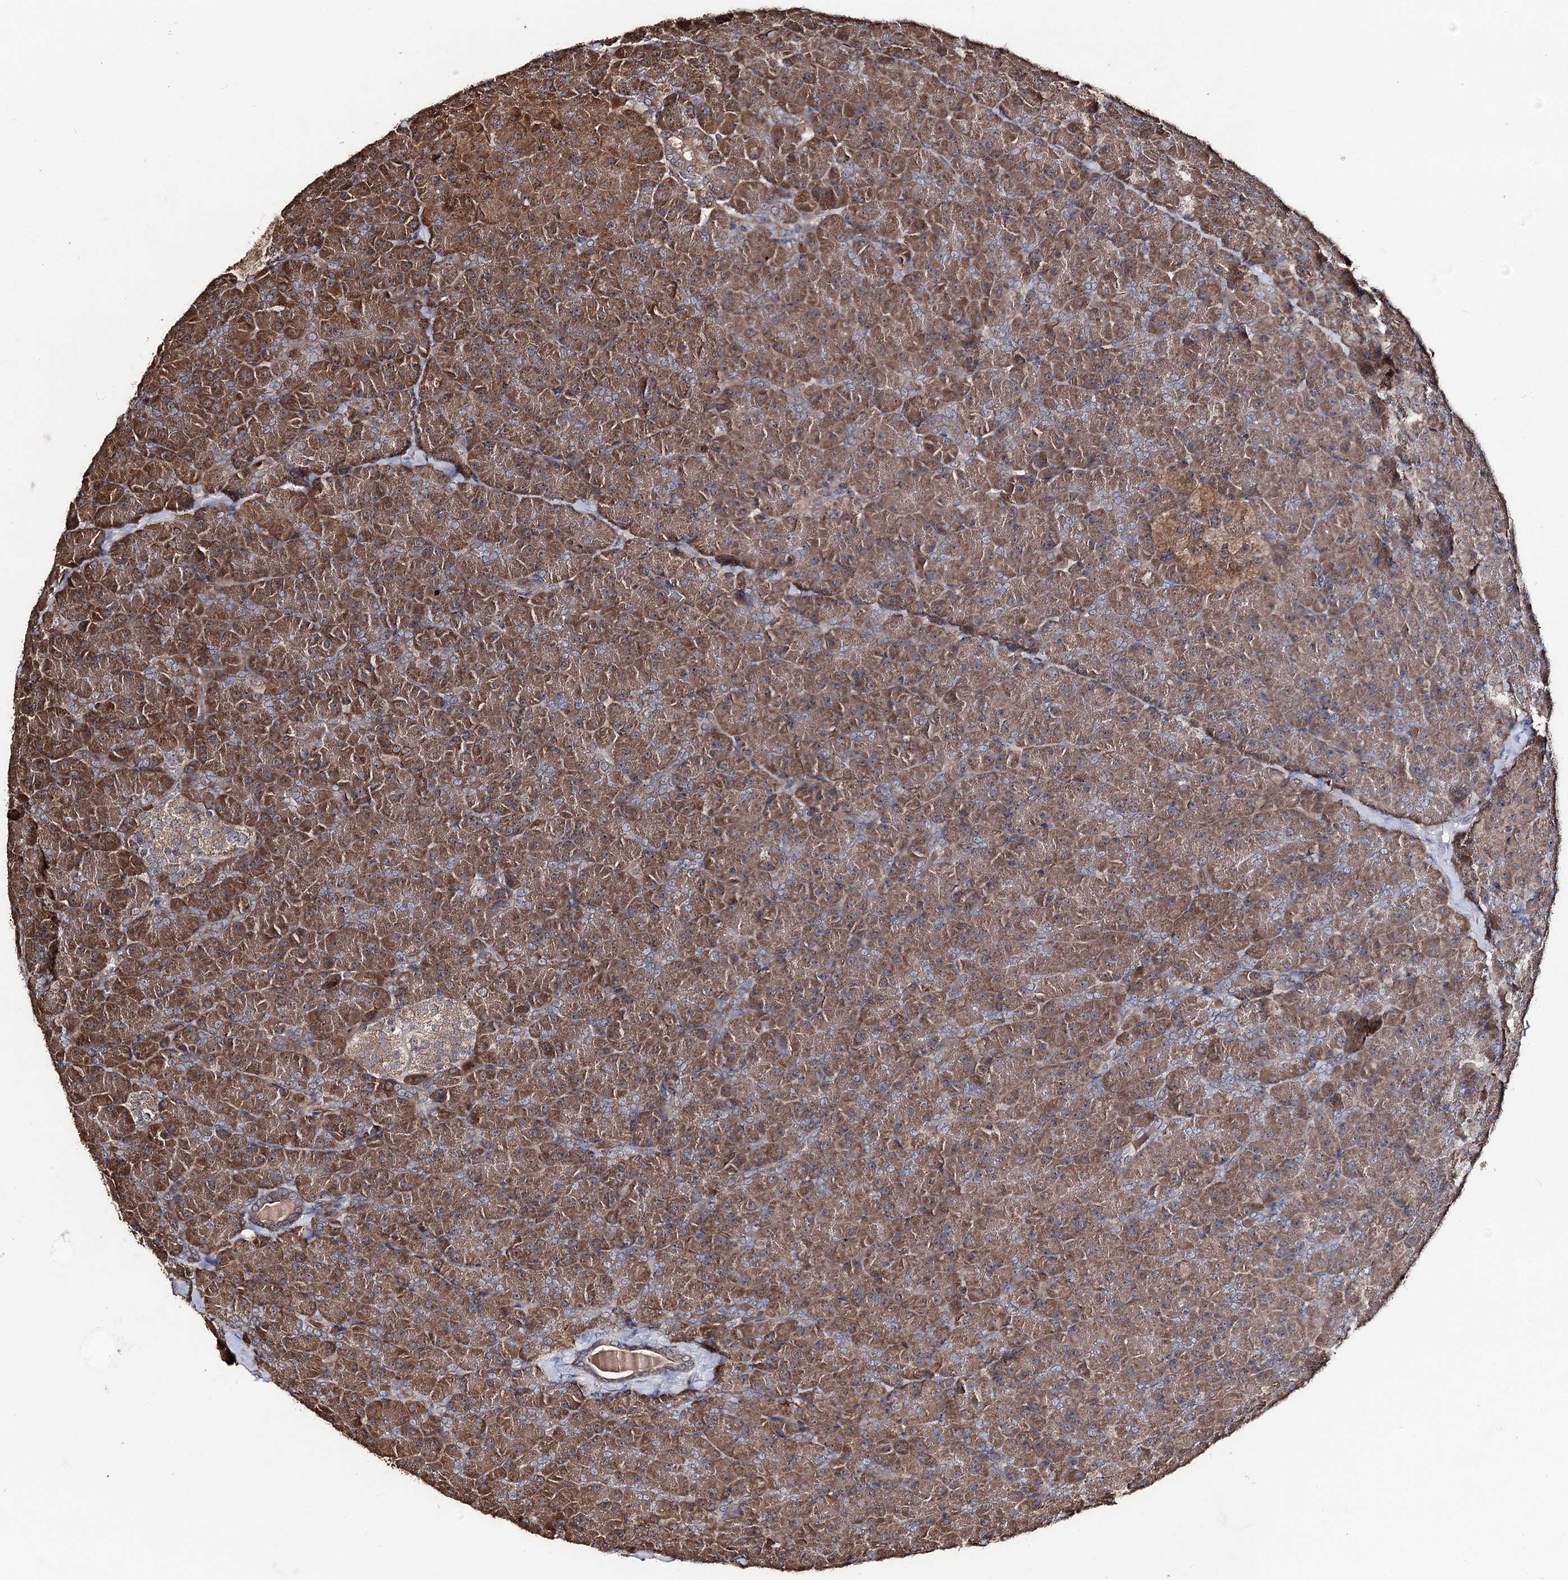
{"staining": {"intensity": "moderate", "quantity": ">75%", "location": "cytoplasmic/membranous,nuclear"}, "tissue": "pancreas", "cell_type": "Exocrine glandular cells", "image_type": "normal", "snomed": [{"axis": "morphology", "description": "Normal tissue, NOS"}, {"axis": "topography", "description": "Pancreas"}], "caption": "Immunohistochemical staining of benign human pancreas reveals >75% levels of moderate cytoplasmic/membranous,nuclear protein staining in about >75% of exocrine glandular cells. (Brightfield microscopy of DAB IHC at high magnification).", "gene": "FAM53B", "patient": {"sex": "male", "age": 36}}